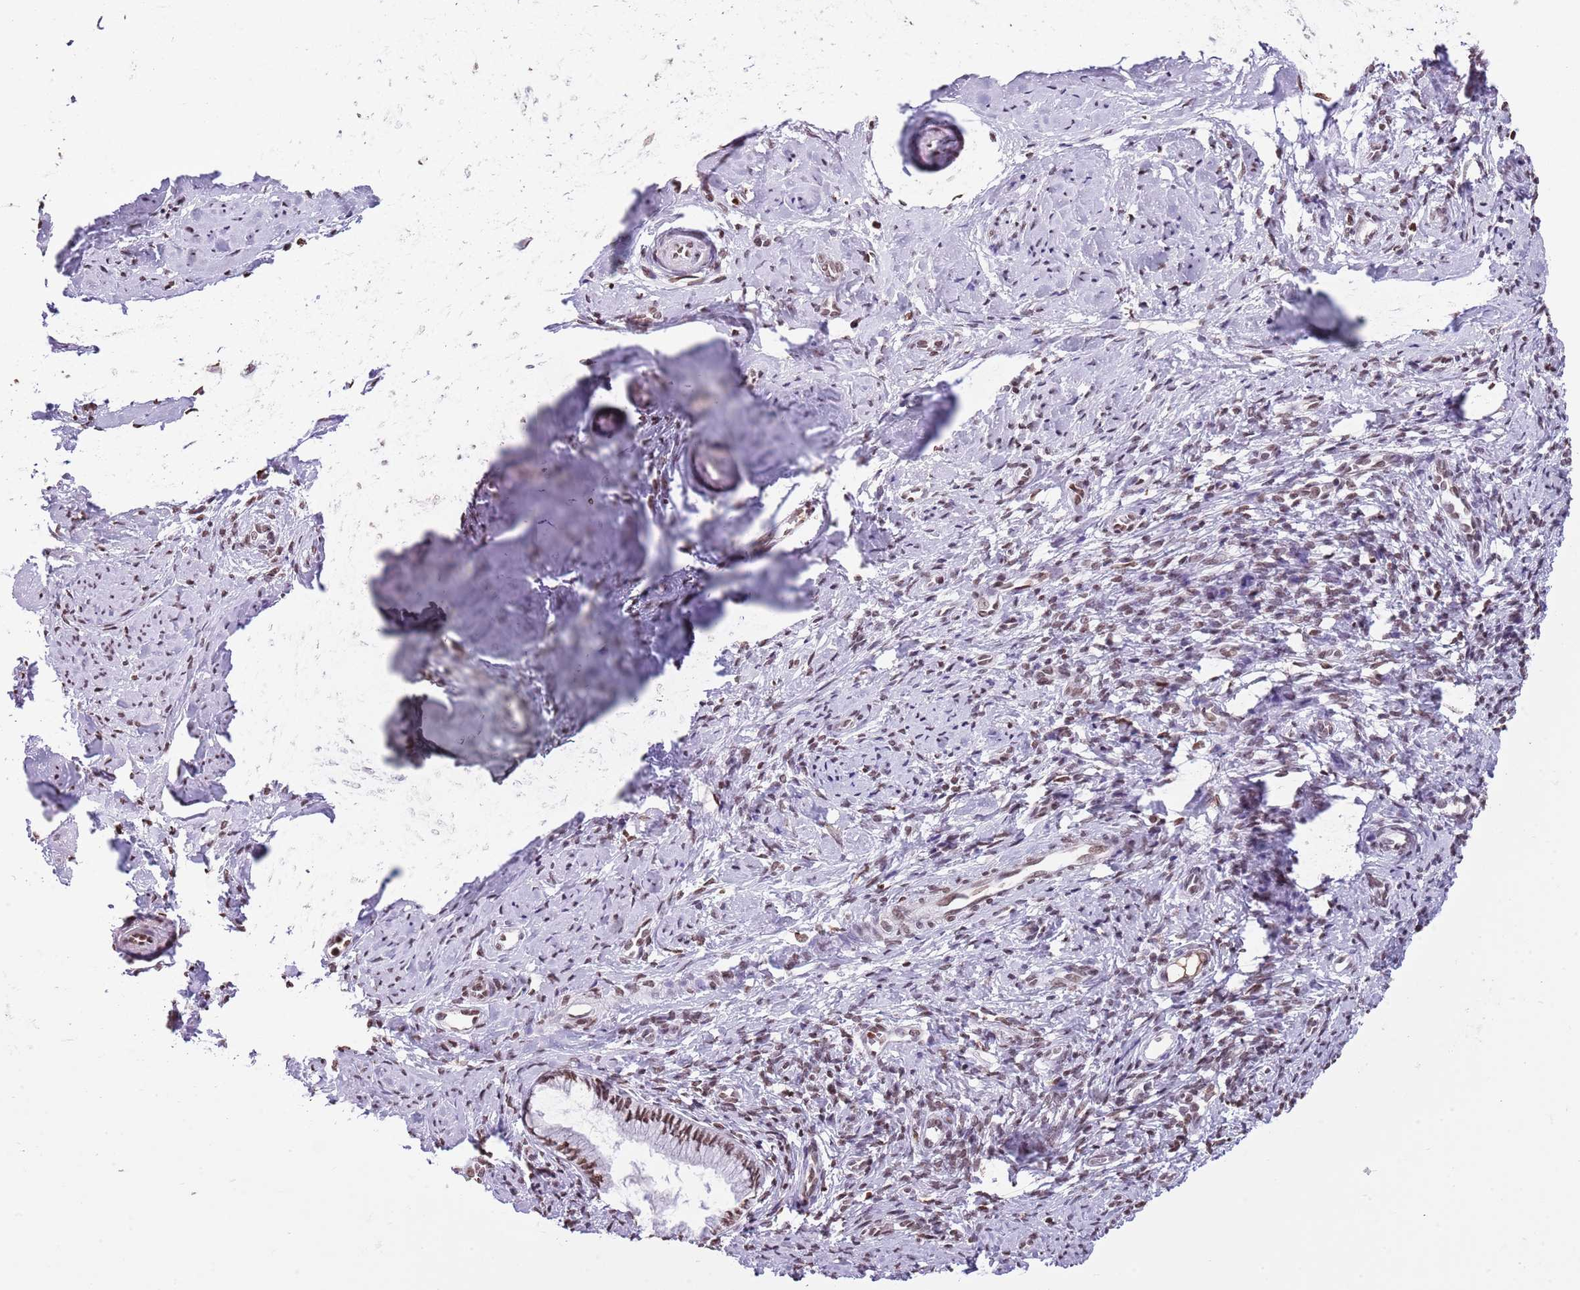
{"staining": {"intensity": "moderate", "quantity": ">75%", "location": "nuclear"}, "tissue": "cervix", "cell_type": "Glandular cells", "image_type": "normal", "snomed": [{"axis": "morphology", "description": "Normal tissue, NOS"}, {"axis": "topography", "description": "Cervix"}], "caption": "The immunohistochemical stain labels moderate nuclear positivity in glandular cells of unremarkable cervix. (brown staining indicates protein expression, while blue staining denotes nuclei).", "gene": "KPNA3", "patient": {"sex": "female", "age": 57}}